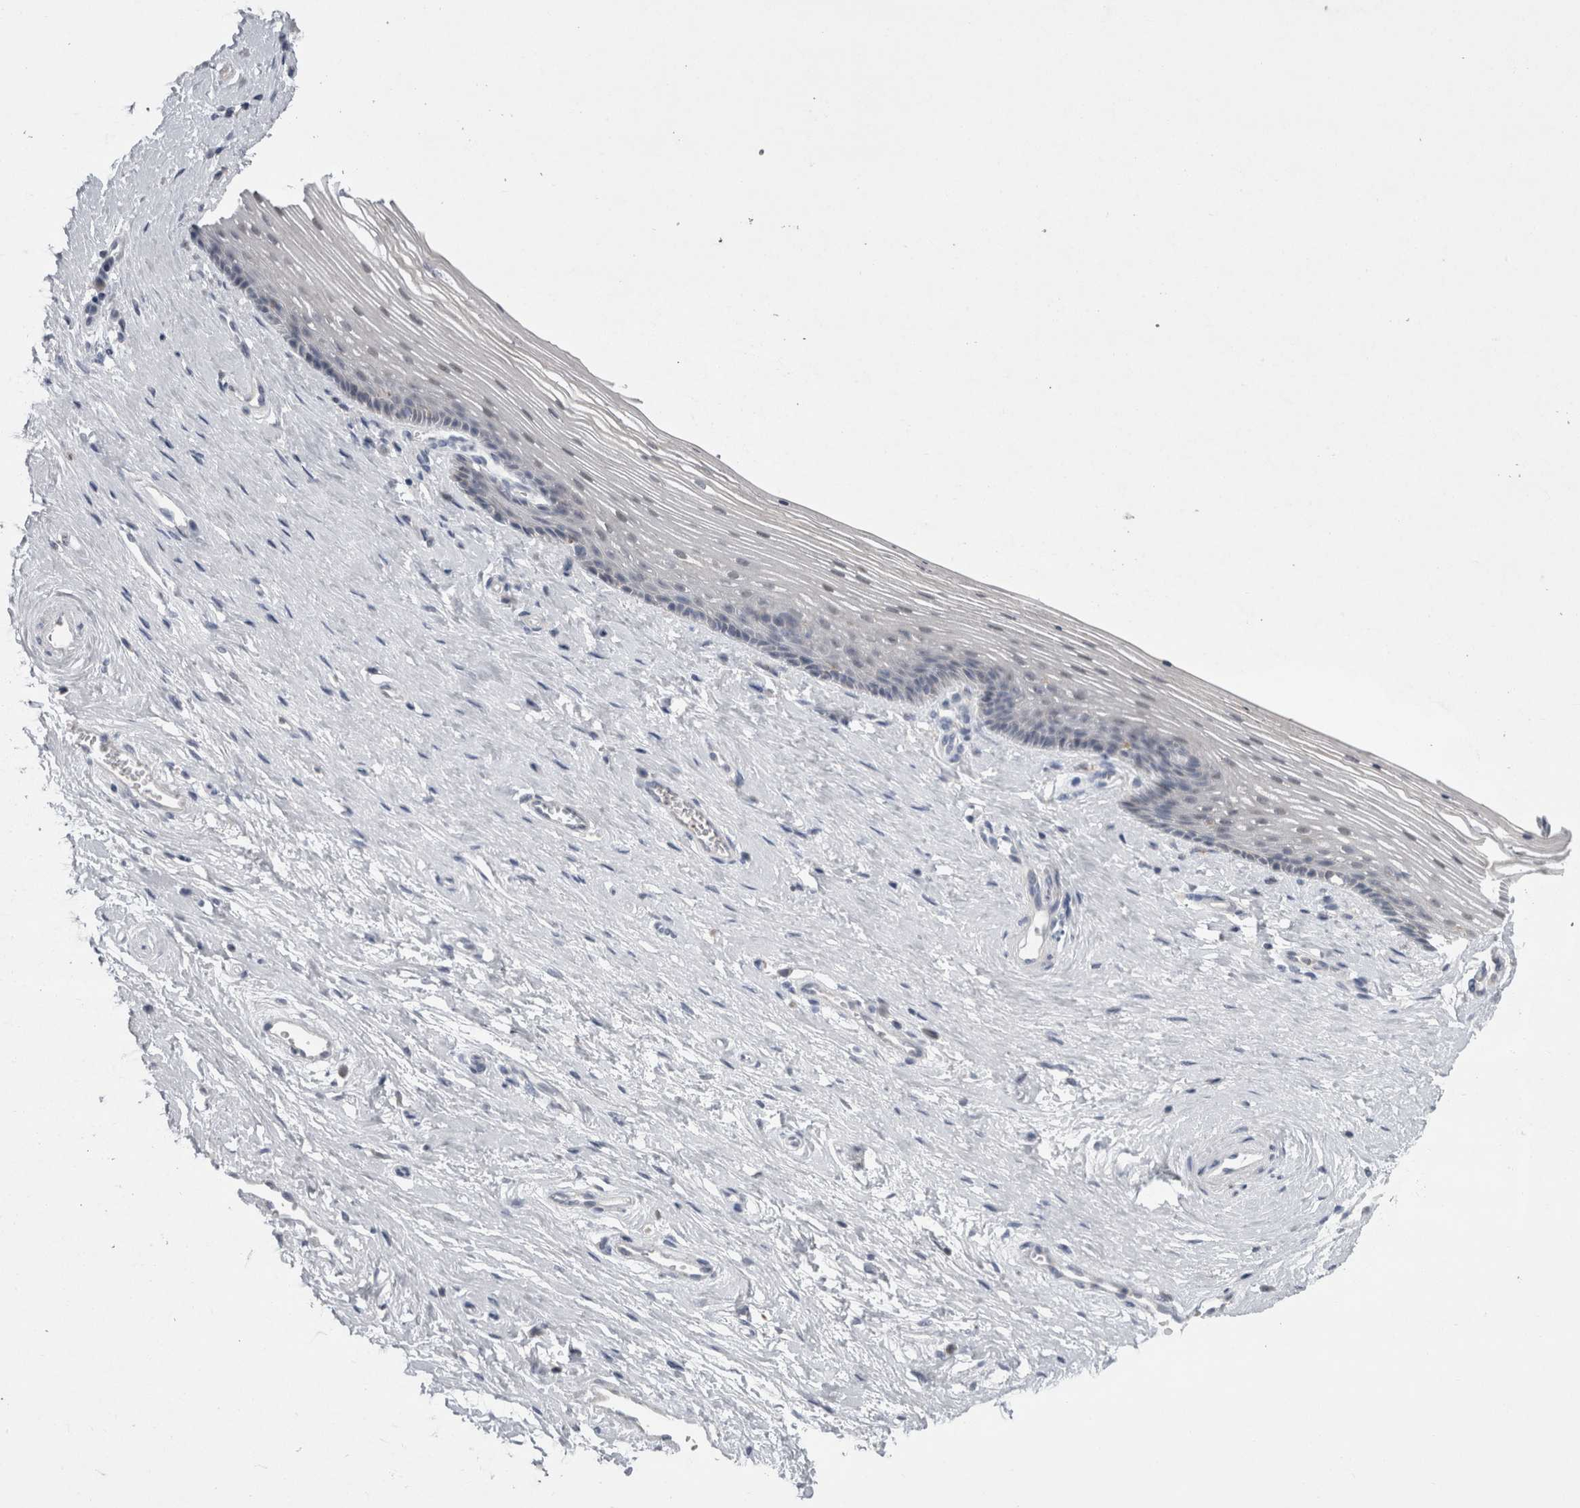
{"staining": {"intensity": "negative", "quantity": "none", "location": "none"}, "tissue": "vagina", "cell_type": "Squamous epithelial cells", "image_type": "normal", "snomed": [{"axis": "morphology", "description": "Normal tissue, NOS"}, {"axis": "topography", "description": "Vagina"}], "caption": "A high-resolution photomicrograph shows immunohistochemistry staining of unremarkable vagina, which demonstrates no significant expression in squamous epithelial cells. Nuclei are stained in blue.", "gene": "AGMAT", "patient": {"sex": "female", "age": 46}}